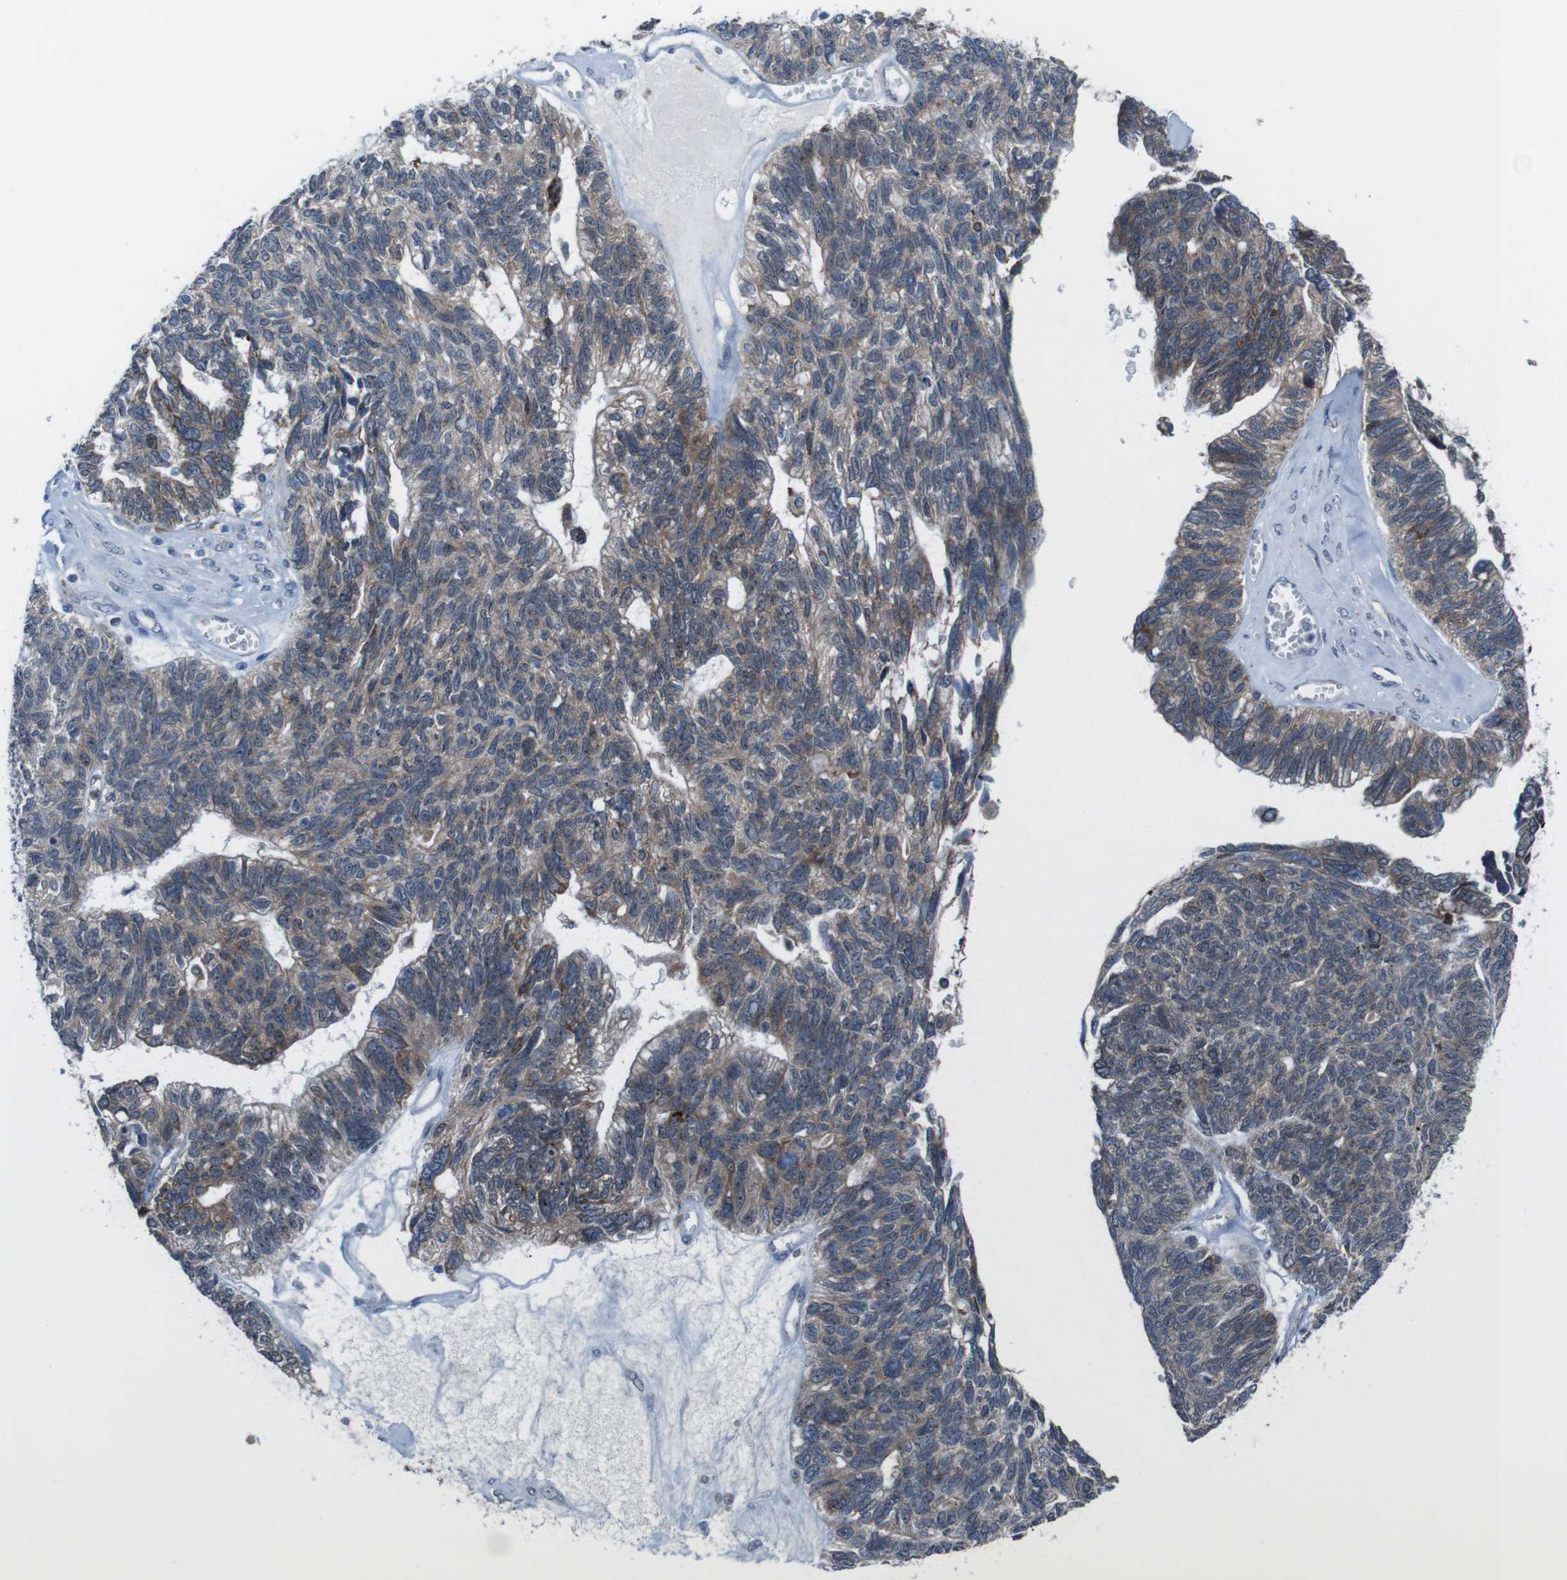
{"staining": {"intensity": "weak", "quantity": "25%-75%", "location": "cytoplasmic/membranous"}, "tissue": "ovarian cancer", "cell_type": "Tumor cells", "image_type": "cancer", "snomed": [{"axis": "morphology", "description": "Cystadenocarcinoma, serous, NOS"}, {"axis": "topography", "description": "Ovary"}], "caption": "Serous cystadenocarcinoma (ovarian) stained with a protein marker reveals weak staining in tumor cells.", "gene": "CDH22", "patient": {"sex": "female", "age": 79}}